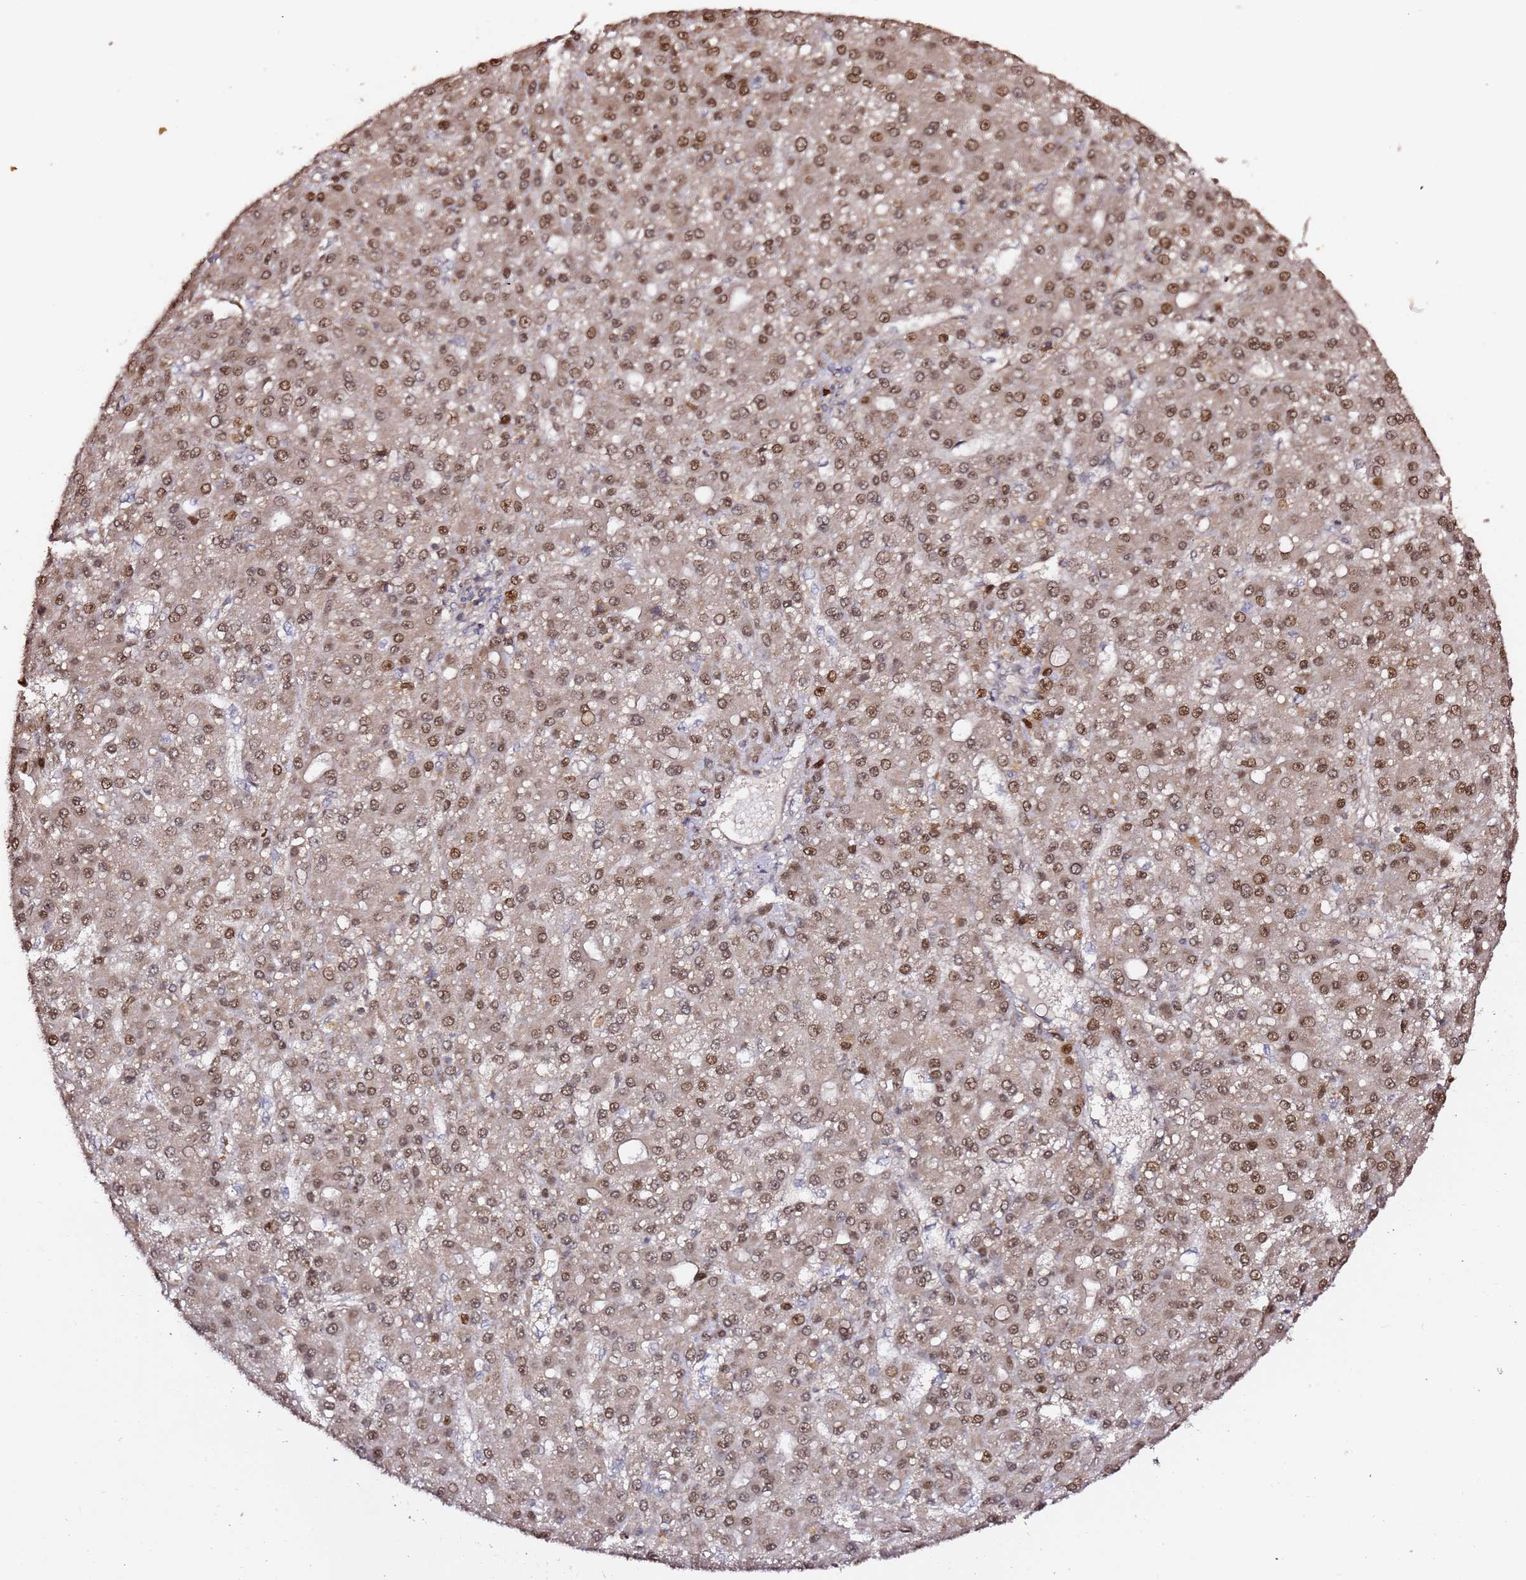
{"staining": {"intensity": "moderate", "quantity": ">75%", "location": "nuclear"}, "tissue": "liver cancer", "cell_type": "Tumor cells", "image_type": "cancer", "snomed": [{"axis": "morphology", "description": "Carcinoma, Hepatocellular, NOS"}, {"axis": "topography", "description": "Liver"}], "caption": "Hepatocellular carcinoma (liver) was stained to show a protein in brown. There is medium levels of moderate nuclear staining in about >75% of tumor cells. (brown staining indicates protein expression, while blue staining denotes nuclei).", "gene": "OR5V1", "patient": {"sex": "male", "age": 67}}